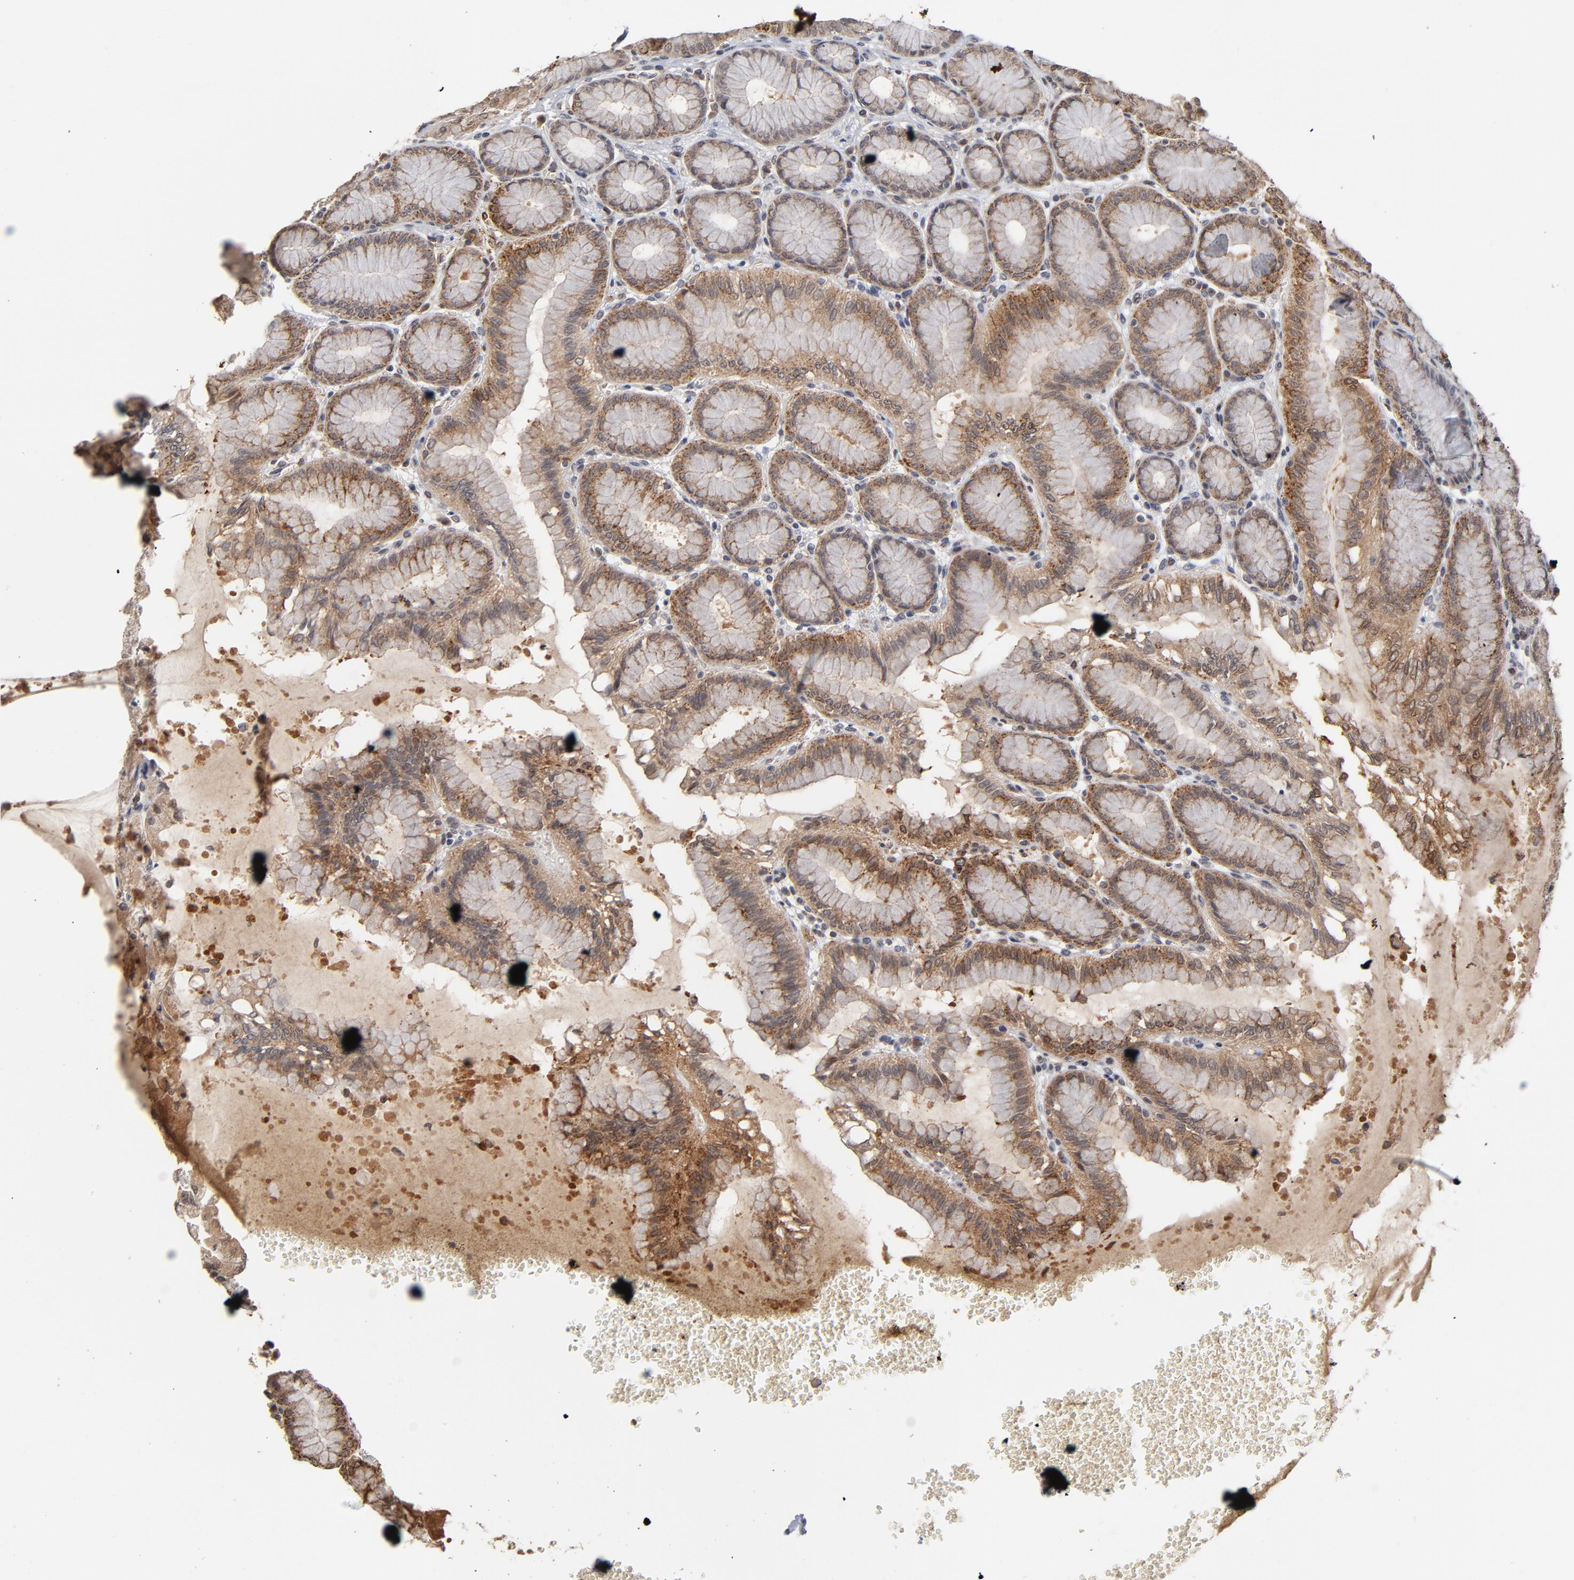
{"staining": {"intensity": "moderate", "quantity": ">75%", "location": "cytoplasmic/membranous"}, "tissue": "stomach", "cell_type": "Glandular cells", "image_type": "normal", "snomed": [{"axis": "morphology", "description": "Normal tissue, NOS"}, {"axis": "topography", "description": "Stomach"}, {"axis": "topography", "description": "Stomach, lower"}], "caption": "Human stomach stained with a protein marker displays moderate staining in glandular cells.", "gene": "ASB8", "patient": {"sex": "male", "age": 76}}